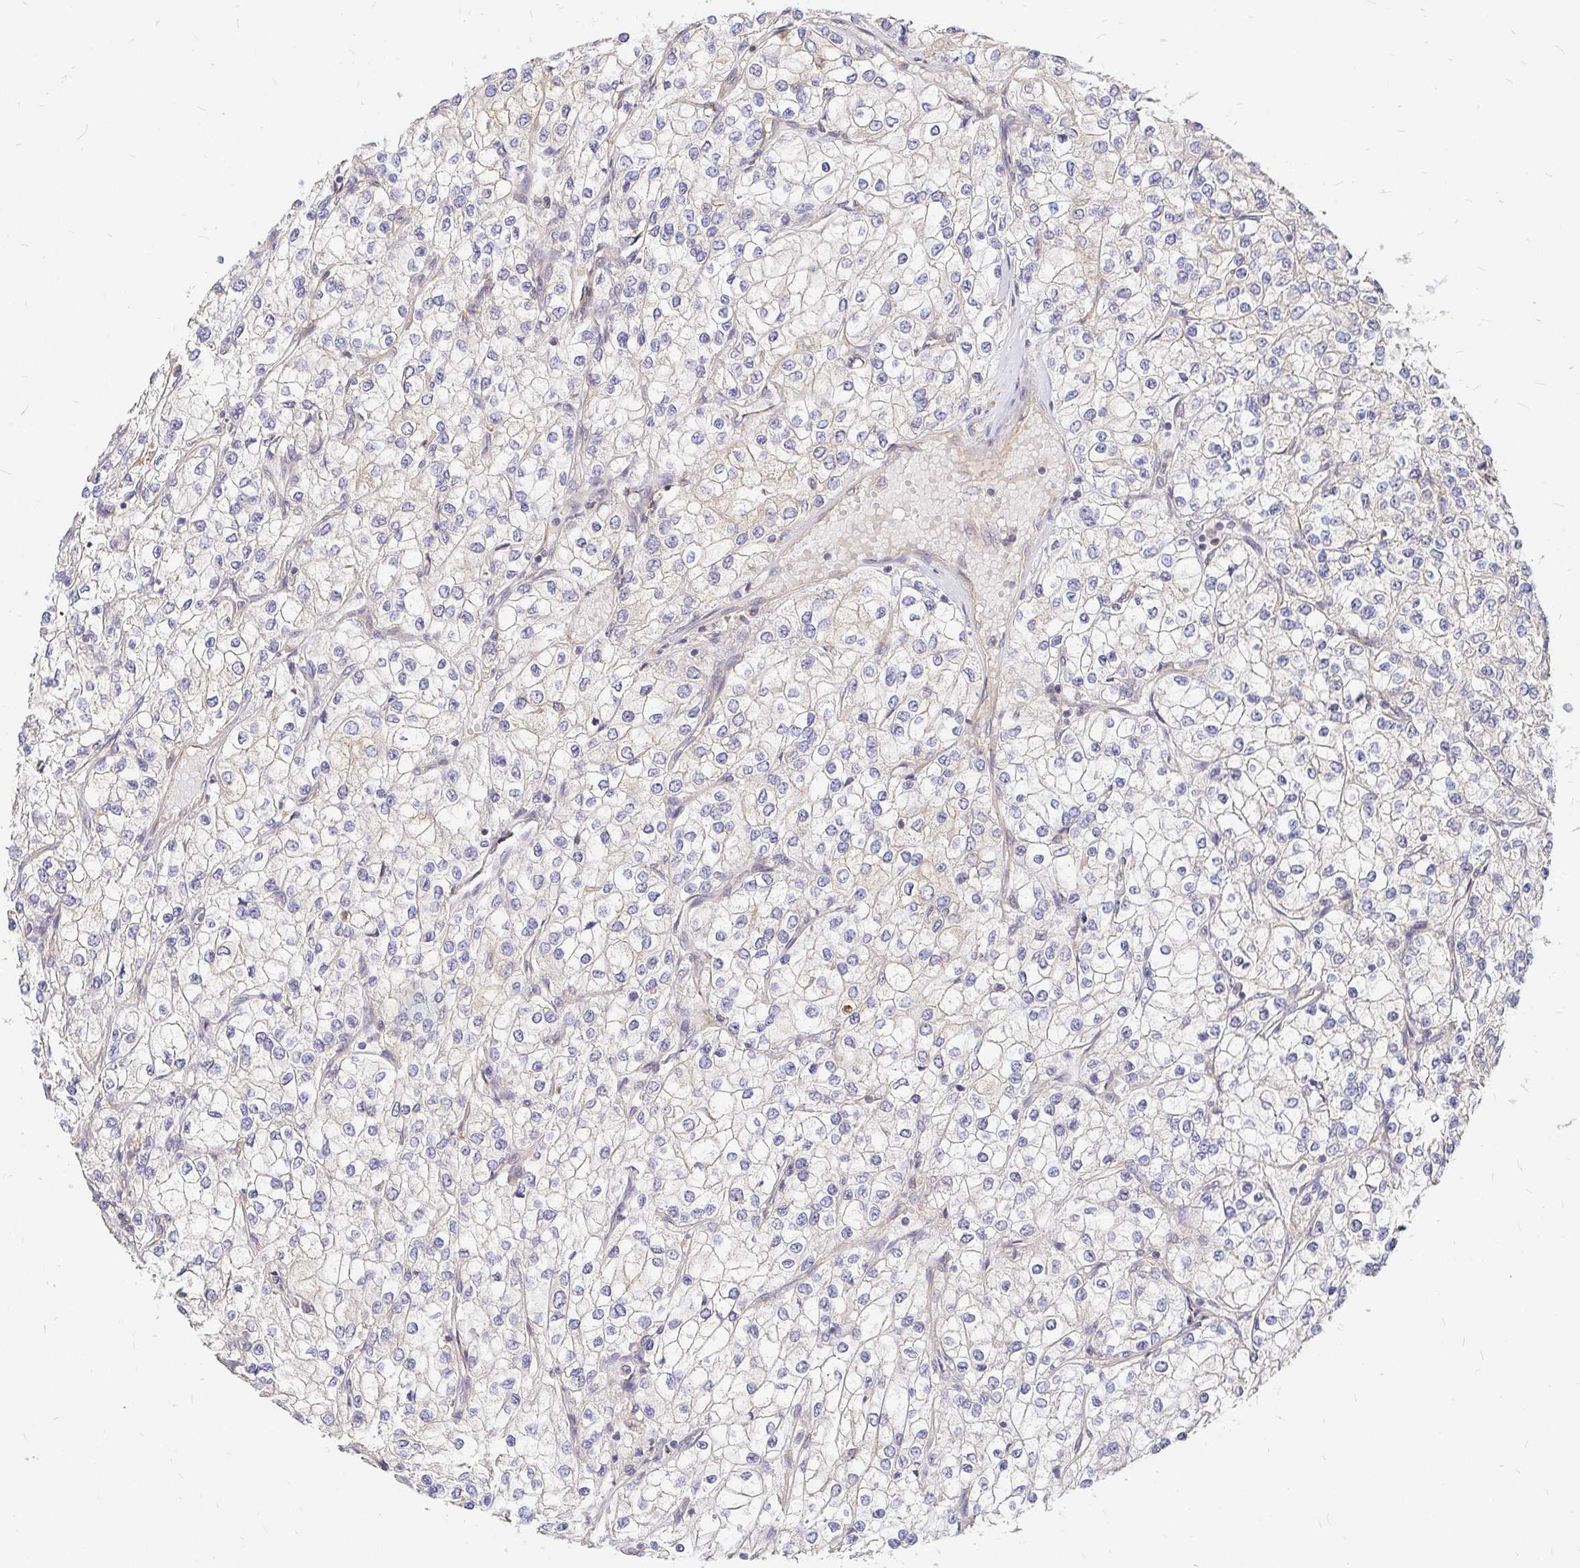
{"staining": {"intensity": "negative", "quantity": "none", "location": "none"}, "tissue": "renal cancer", "cell_type": "Tumor cells", "image_type": "cancer", "snomed": [{"axis": "morphology", "description": "Adenocarcinoma, NOS"}, {"axis": "topography", "description": "Kidney"}], "caption": "Tumor cells are negative for brown protein staining in renal adenocarcinoma.", "gene": "KIF5B", "patient": {"sex": "male", "age": 80}}